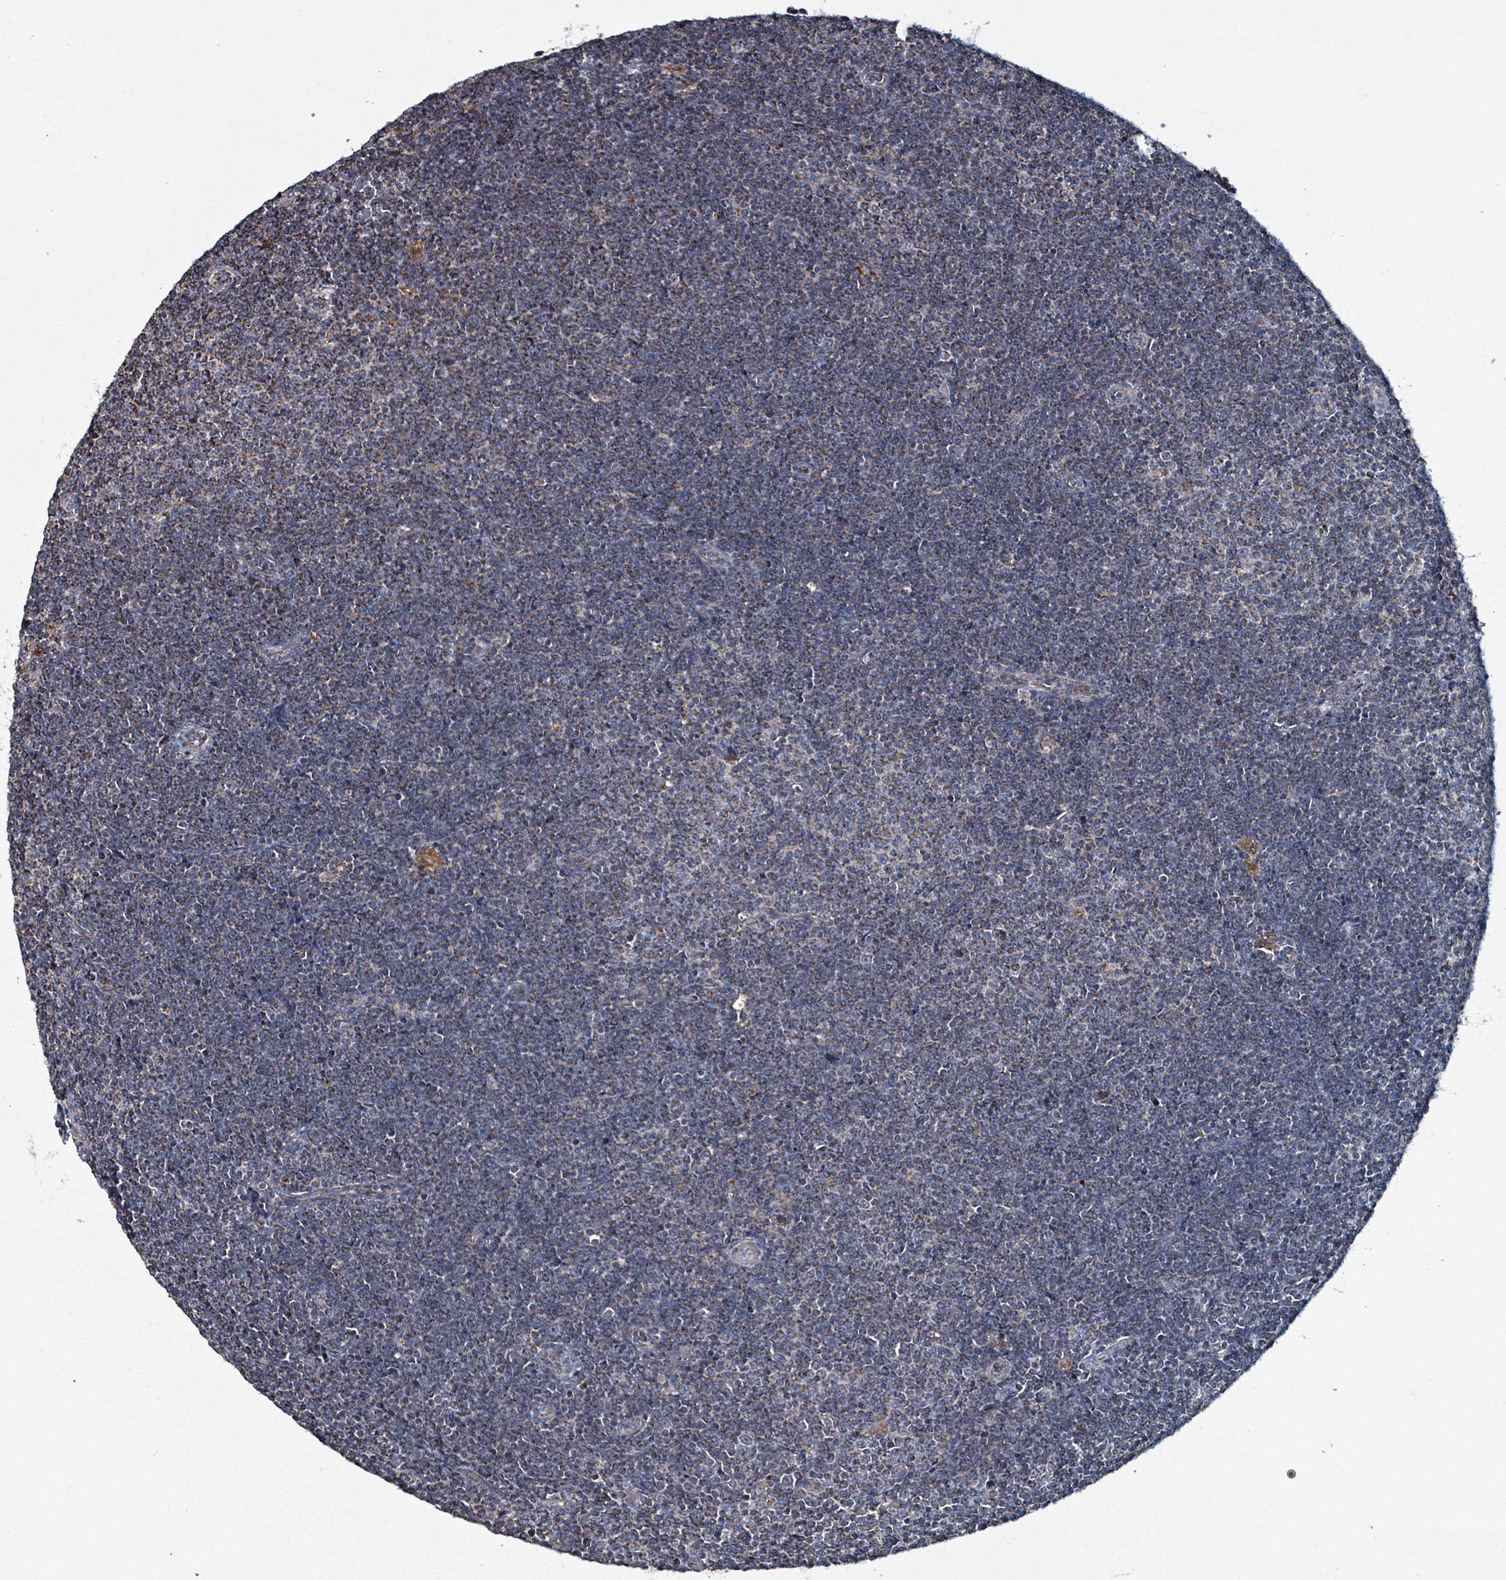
{"staining": {"intensity": "moderate", "quantity": "25%-75%", "location": "cytoplasmic/membranous"}, "tissue": "lymphoma", "cell_type": "Tumor cells", "image_type": "cancer", "snomed": [{"axis": "morphology", "description": "Malignant lymphoma, non-Hodgkin's type, Low grade"}, {"axis": "topography", "description": "Lymph node"}], "caption": "Lymphoma stained with a brown dye displays moderate cytoplasmic/membranous positive expression in about 25%-75% of tumor cells.", "gene": "ABHD18", "patient": {"sex": "male", "age": 48}}